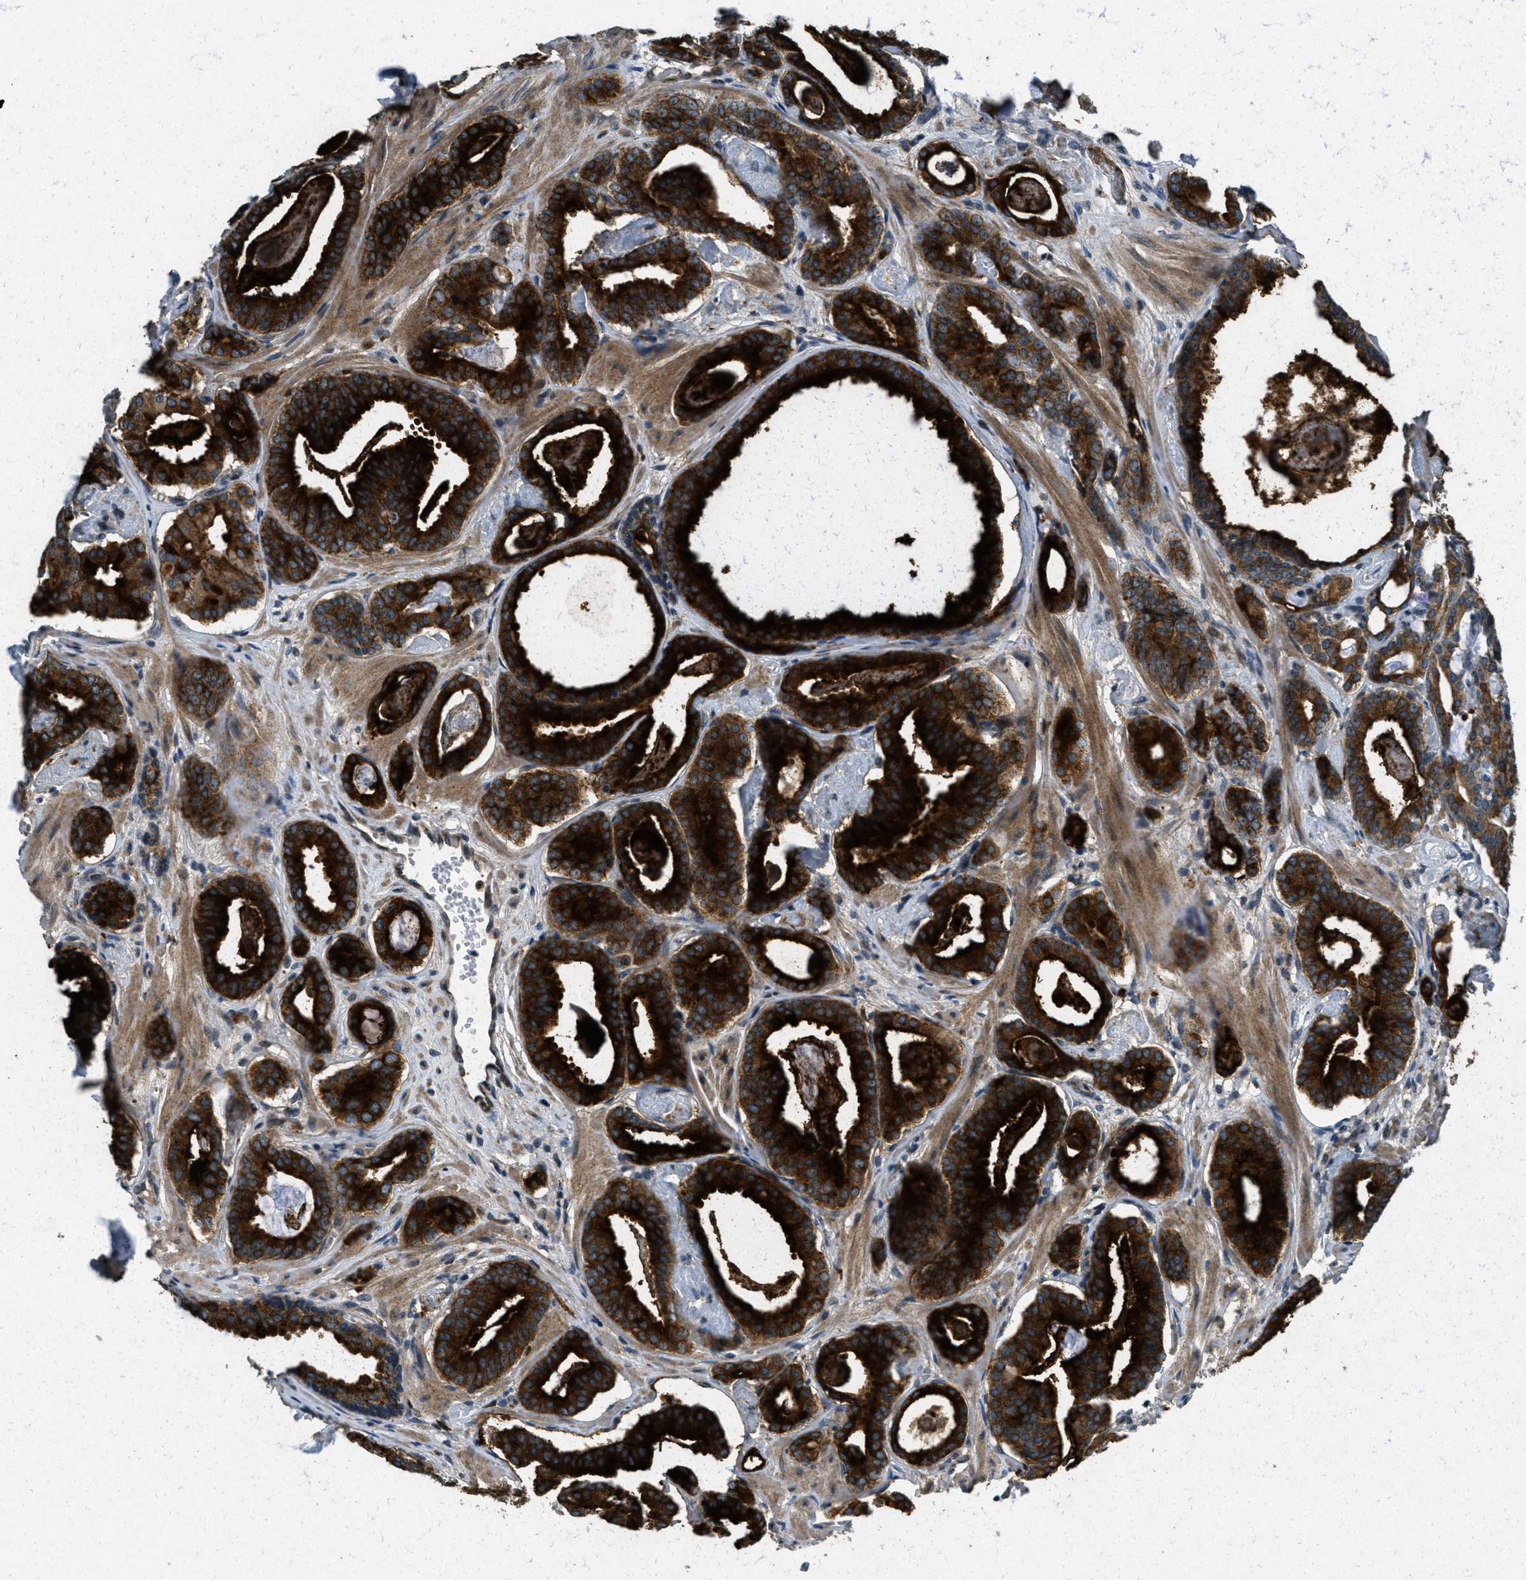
{"staining": {"intensity": "strong", "quantity": ">75%", "location": "cytoplasmic/membranous"}, "tissue": "prostate cancer", "cell_type": "Tumor cells", "image_type": "cancer", "snomed": [{"axis": "morphology", "description": "Adenocarcinoma, Low grade"}, {"axis": "topography", "description": "Prostate"}], "caption": "Prostate low-grade adenocarcinoma stained with DAB immunohistochemistry exhibits high levels of strong cytoplasmic/membranous positivity in approximately >75% of tumor cells.", "gene": "RAB3D", "patient": {"sex": "male", "age": 53}}